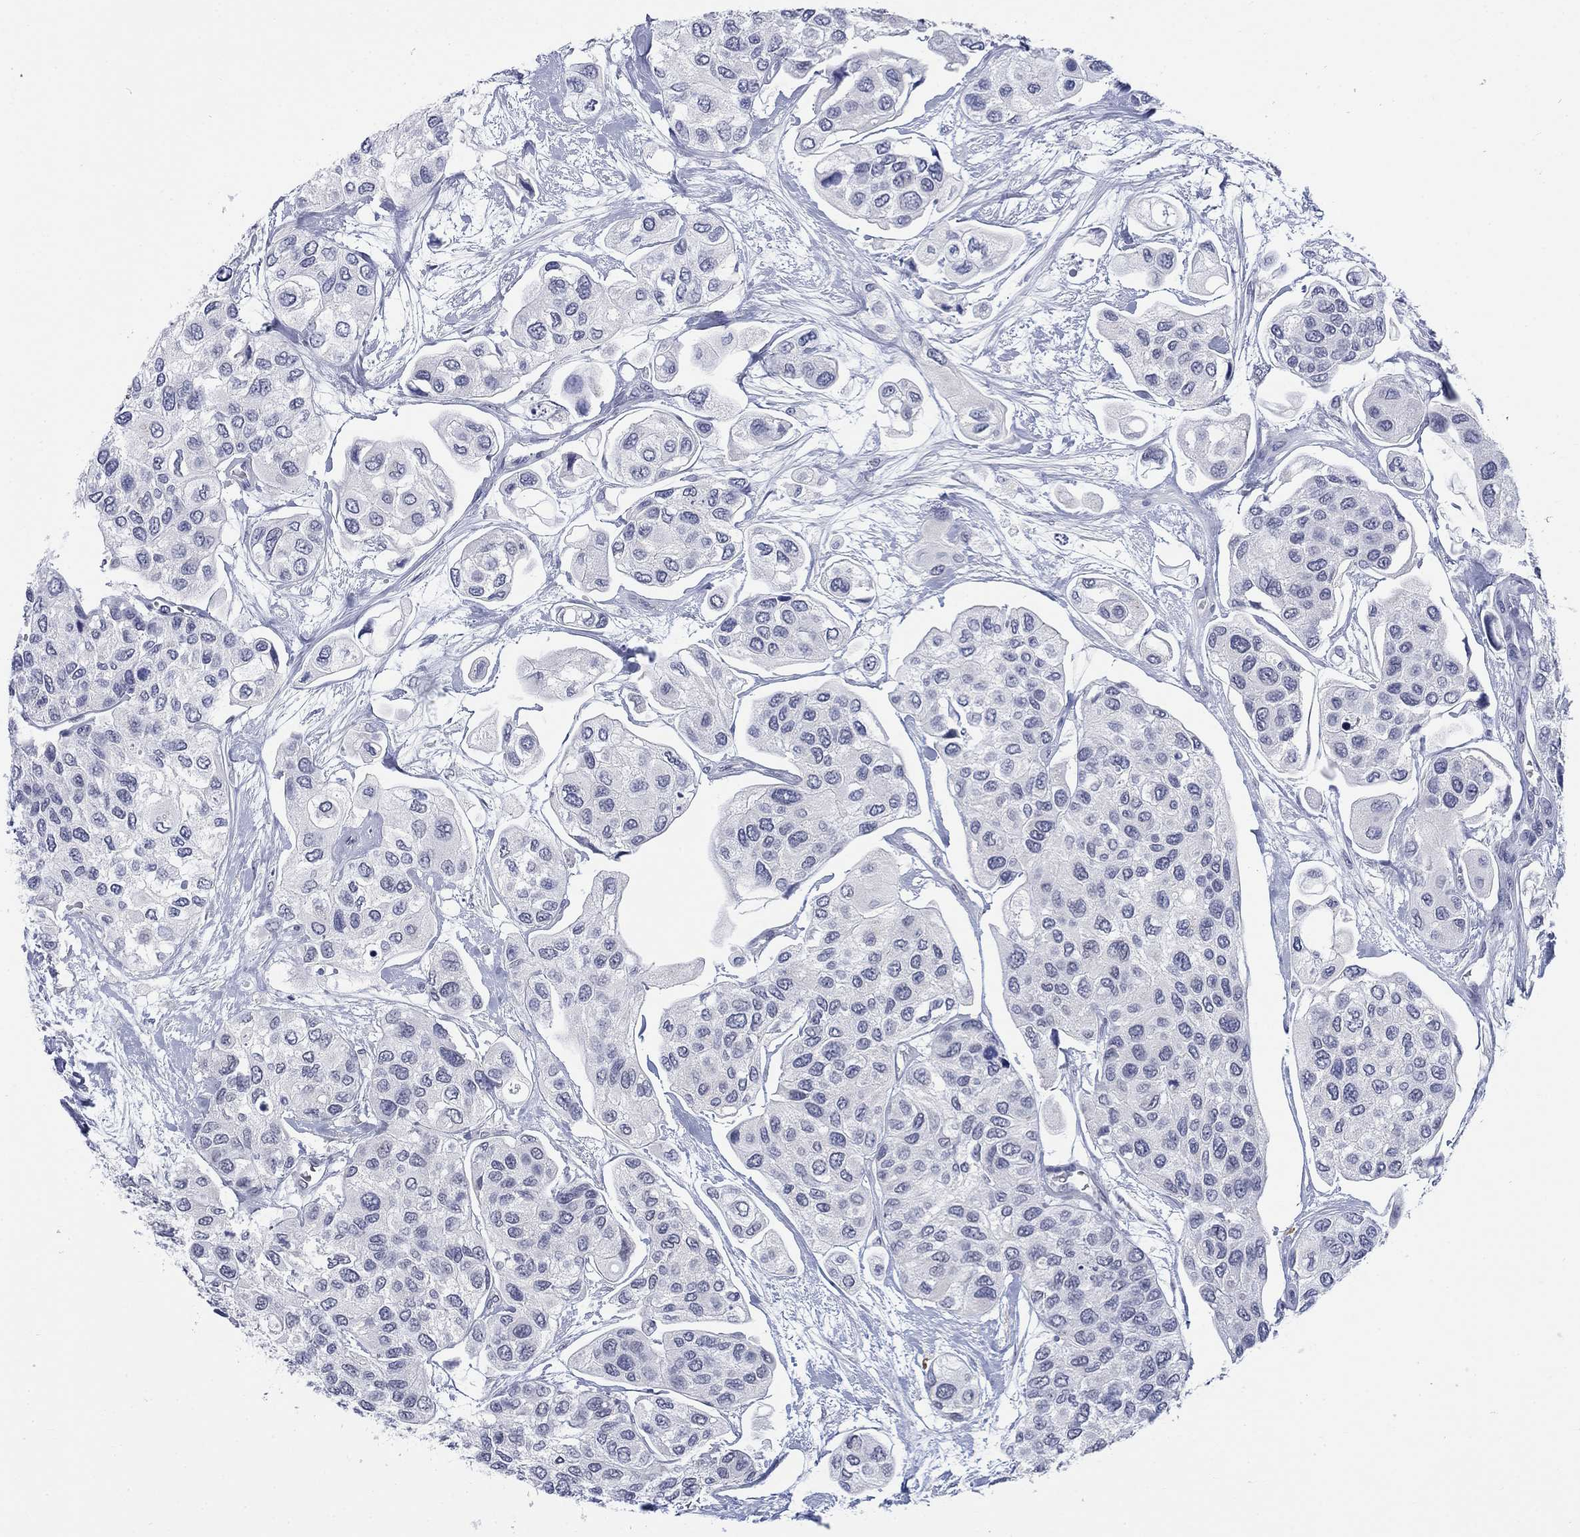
{"staining": {"intensity": "negative", "quantity": "none", "location": "none"}, "tissue": "urothelial cancer", "cell_type": "Tumor cells", "image_type": "cancer", "snomed": [{"axis": "morphology", "description": "Urothelial carcinoma, High grade"}, {"axis": "topography", "description": "Urinary bladder"}], "caption": "Immunohistochemistry (IHC) micrograph of neoplastic tissue: human urothelial cancer stained with DAB exhibits no significant protein expression in tumor cells.", "gene": "ECEL1", "patient": {"sex": "male", "age": 77}}